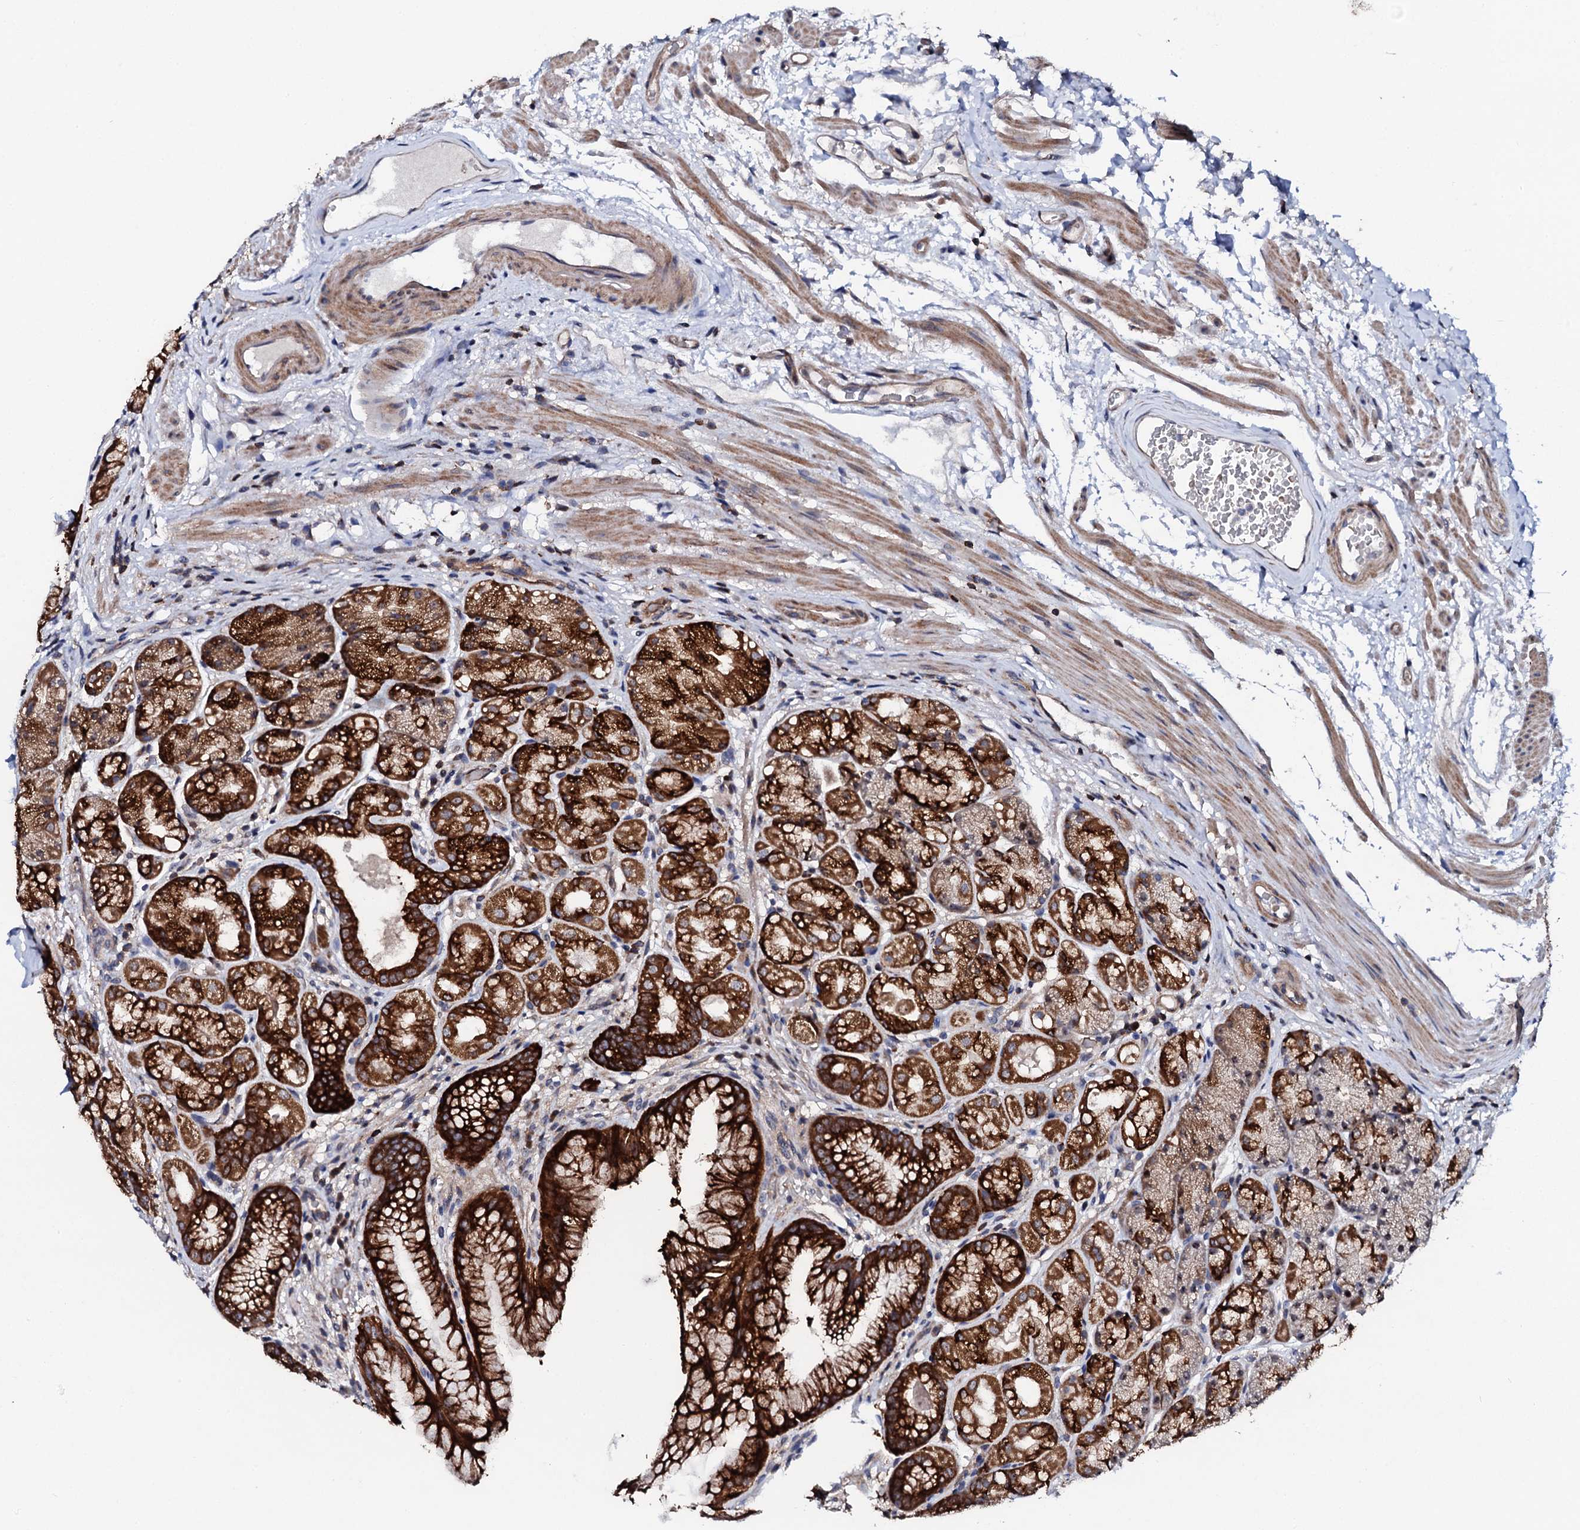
{"staining": {"intensity": "strong", "quantity": ">75%", "location": "cytoplasmic/membranous"}, "tissue": "stomach", "cell_type": "Glandular cells", "image_type": "normal", "snomed": [{"axis": "morphology", "description": "Normal tissue, NOS"}, {"axis": "topography", "description": "Stomach"}], "caption": "Immunohistochemistry image of unremarkable stomach: human stomach stained using IHC demonstrates high levels of strong protein expression localized specifically in the cytoplasmic/membranous of glandular cells, appearing as a cytoplasmic/membranous brown color.", "gene": "GTPBP4", "patient": {"sex": "male", "age": 63}}